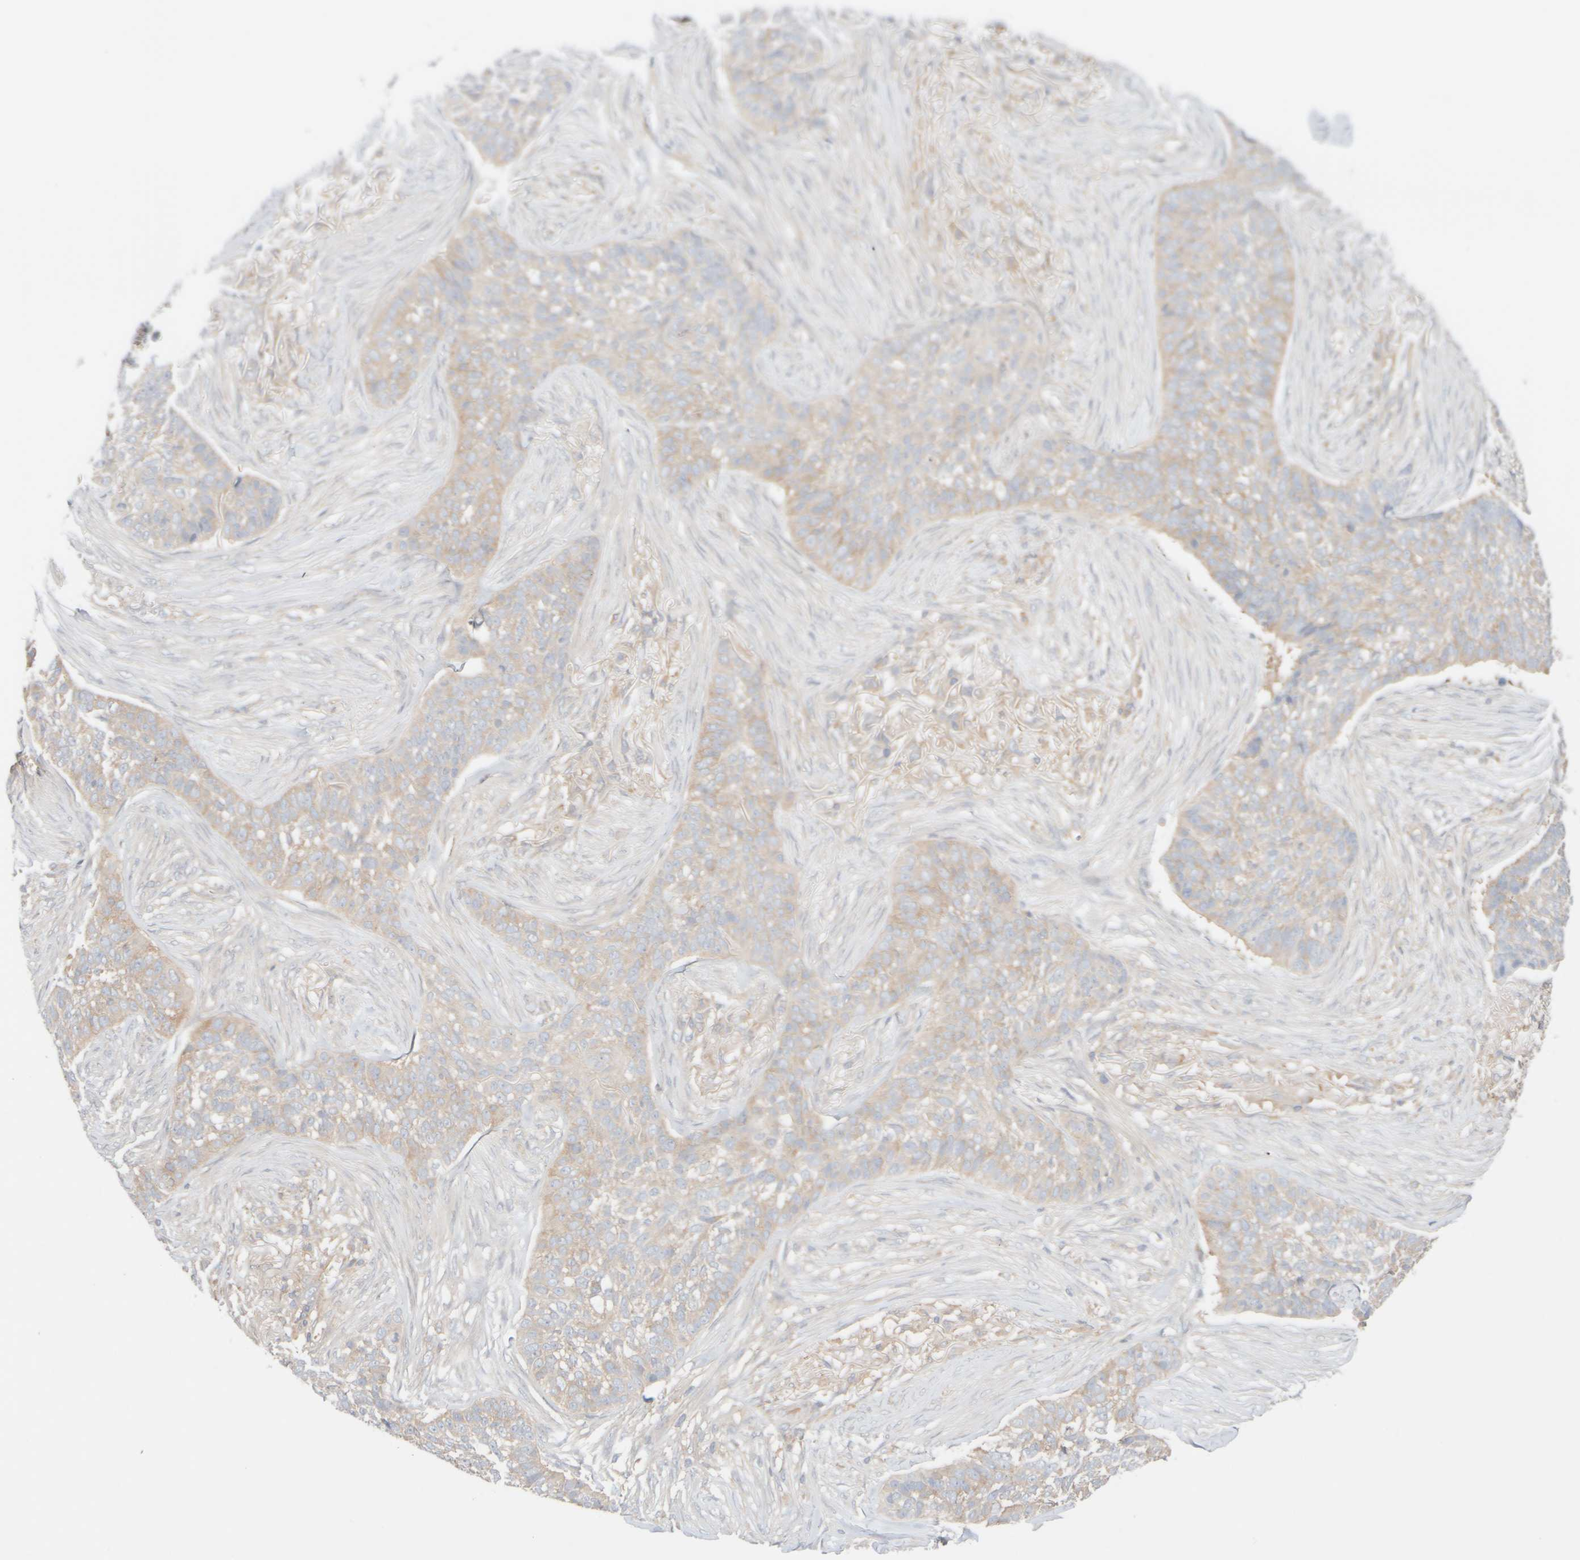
{"staining": {"intensity": "weak", "quantity": ">75%", "location": "cytoplasmic/membranous"}, "tissue": "skin cancer", "cell_type": "Tumor cells", "image_type": "cancer", "snomed": [{"axis": "morphology", "description": "Basal cell carcinoma"}, {"axis": "topography", "description": "Skin"}], "caption": "DAB immunohistochemical staining of basal cell carcinoma (skin) reveals weak cytoplasmic/membranous protein staining in approximately >75% of tumor cells. (DAB (3,3'-diaminobenzidine) IHC, brown staining for protein, blue staining for nuclei).", "gene": "RABEP1", "patient": {"sex": "male", "age": 85}}